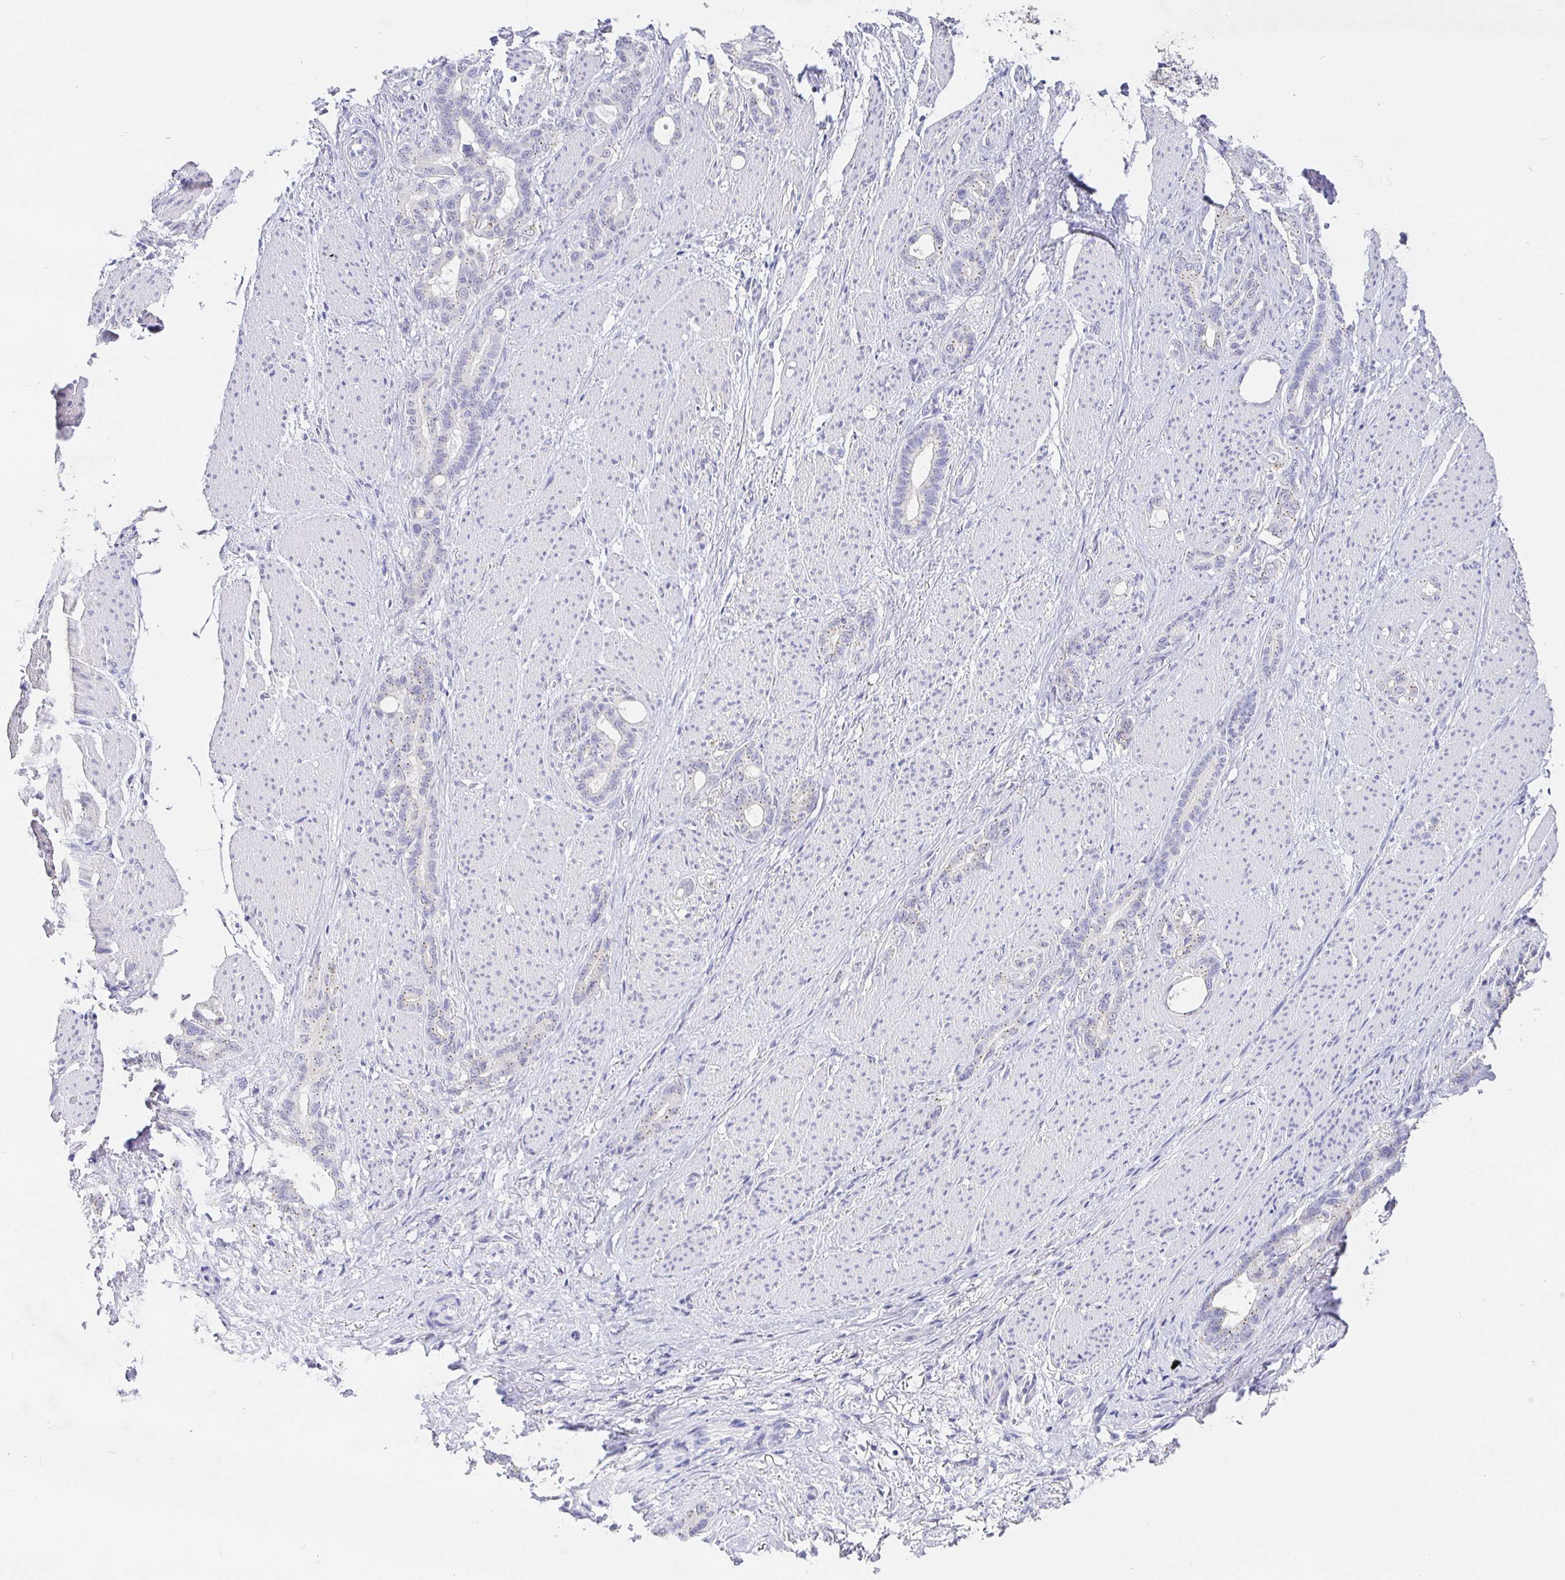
{"staining": {"intensity": "weak", "quantity": "25%-75%", "location": "cytoplasmic/membranous"}, "tissue": "stomach cancer", "cell_type": "Tumor cells", "image_type": "cancer", "snomed": [{"axis": "morphology", "description": "Normal tissue, NOS"}, {"axis": "morphology", "description": "Adenocarcinoma, NOS"}, {"axis": "topography", "description": "Esophagus"}, {"axis": "topography", "description": "Stomach, upper"}], "caption": "Immunohistochemistry histopathology image of human adenocarcinoma (stomach) stained for a protein (brown), which shows low levels of weak cytoplasmic/membranous expression in approximately 25%-75% of tumor cells.", "gene": "EZHIP", "patient": {"sex": "male", "age": 62}}